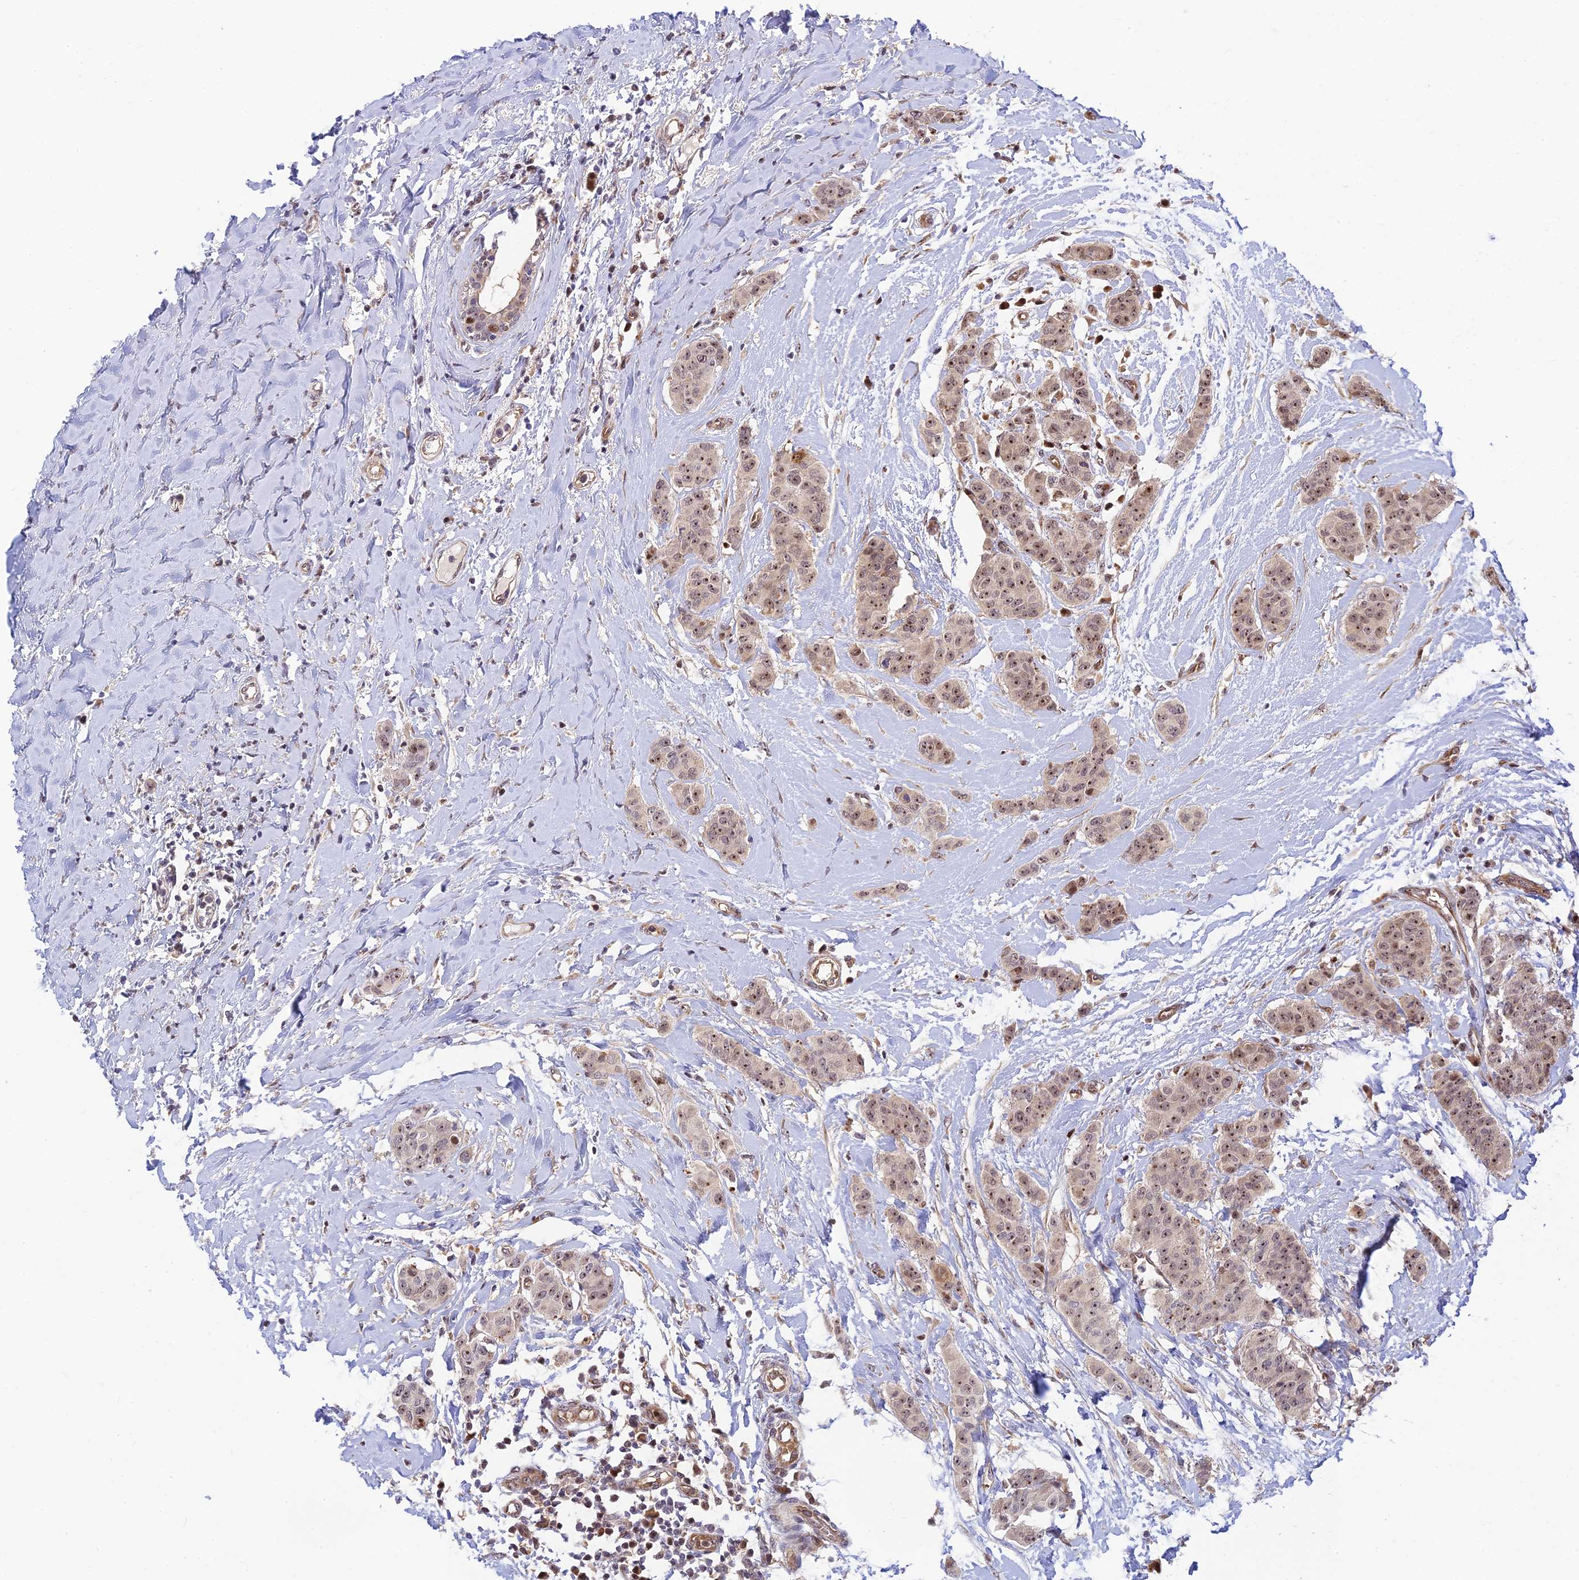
{"staining": {"intensity": "strong", "quantity": ">75%", "location": "cytoplasmic/membranous,nuclear"}, "tissue": "breast cancer", "cell_type": "Tumor cells", "image_type": "cancer", "snomed": [{"axis": "morphology", "description": "Duct carcinoma"}, {"axis": "topography", "description": "Breast"}], "caption": "High-magnification brightfield microscopy of breast intraductal carcinoma stained with DAB (3,3'-diaminobenzidine) (brown) and counterstained with hematoxylin (blue). tumor cells exhibit strong cytoplasmic/membranous and nuclear positivity is present in approximately>75% of cells.", "gene": "UFSP2", "patient": {"sex": "female", "age": 40}}